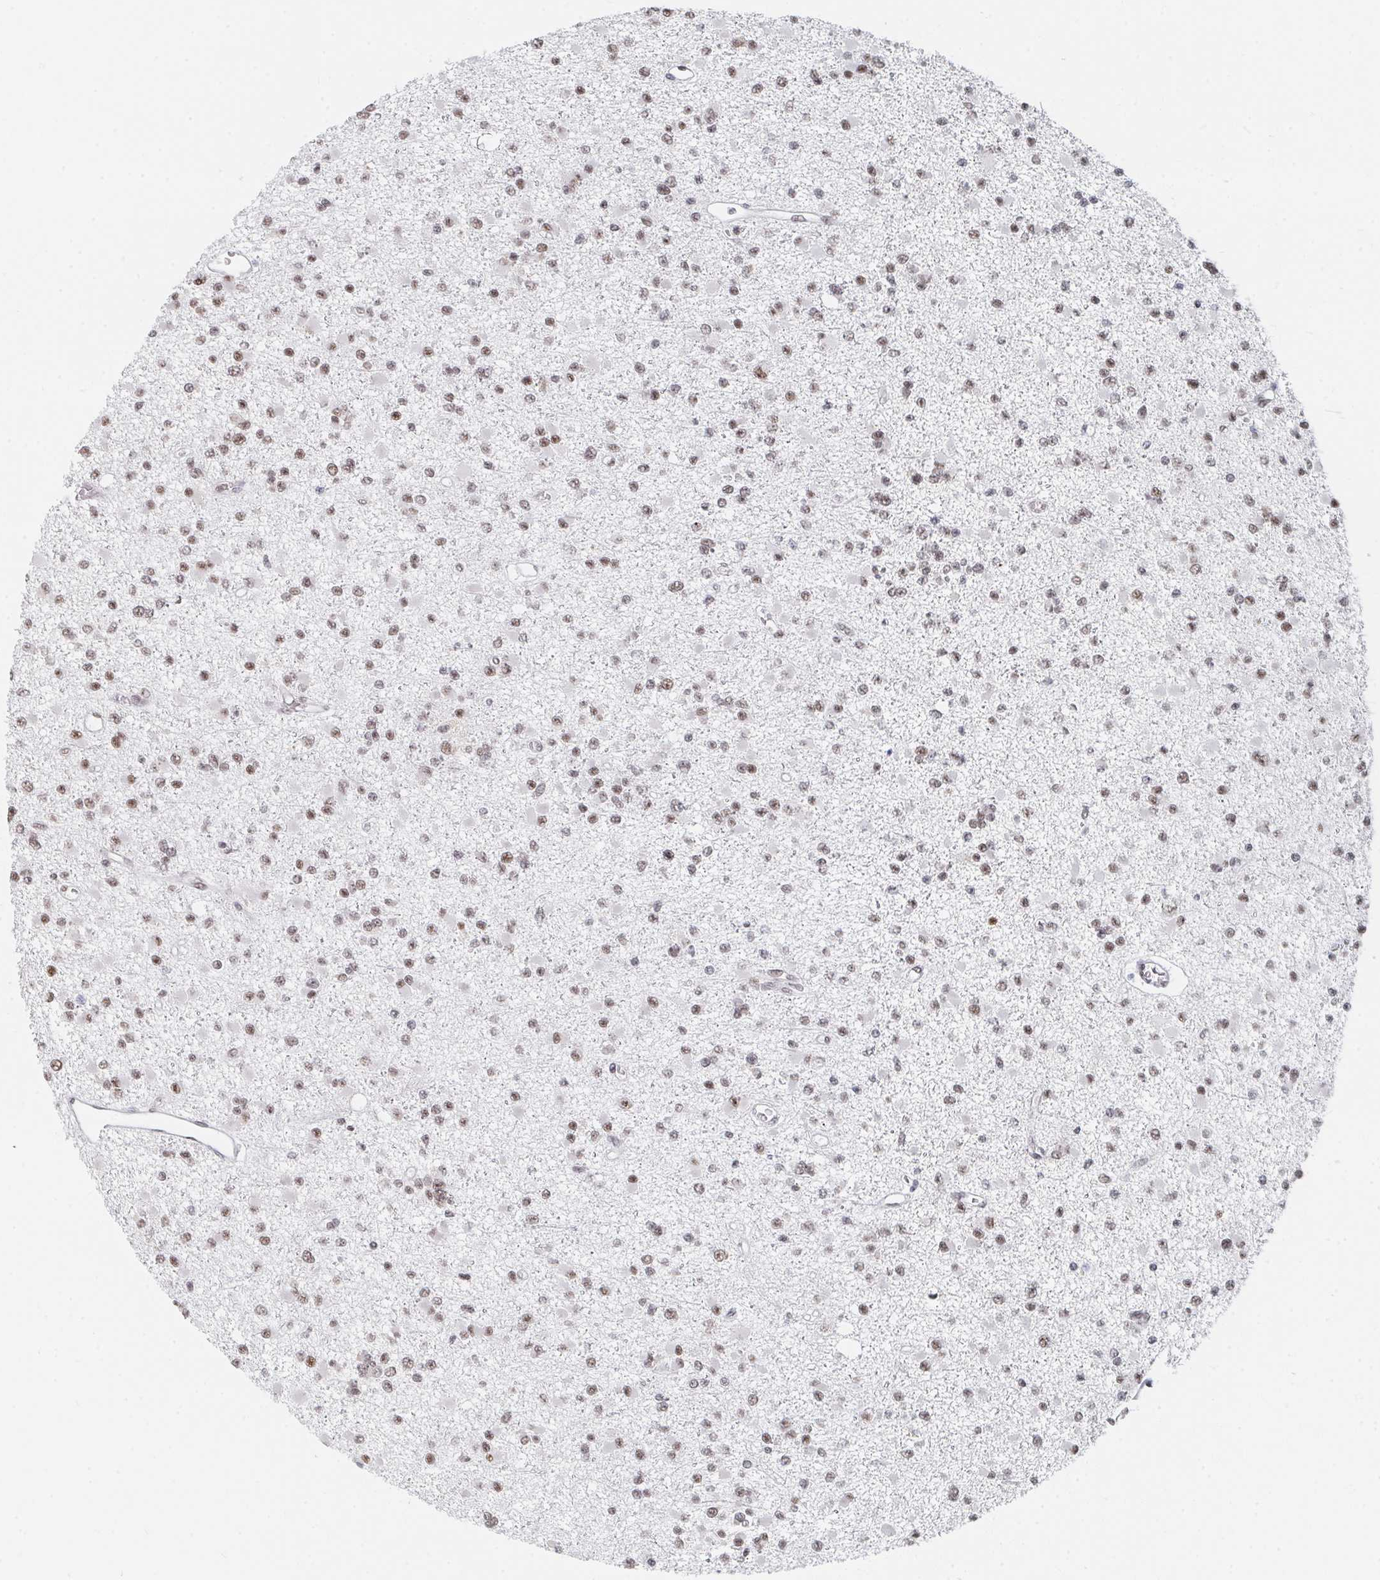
{"staining": {"intensity": "moderate", "quantity": "25%-75%", "location": "nuclear"}, "tissue": "glioma", "cell_type": "Tumor cells", "image_type": "cancer", "snomed": [{"axis": "morphology", "description": "Glioma, malignant, Low grade"}, {"axis": "topography", "description": "Brain"}], "caption": "Immunohistochemical staining of low-grade glioma (malignant) reveals medium levels of moderate nuclear protein positivity in approximately 25%-75% of tumor cells. The staining was performed using DAB (3,3'-diaminobenzidine), with brown indicating positive protein expression. Nuclei are stained blue with hematoxylin.", "gene": "MBNL1", "patient": {"sex": "female", "age": 22}}